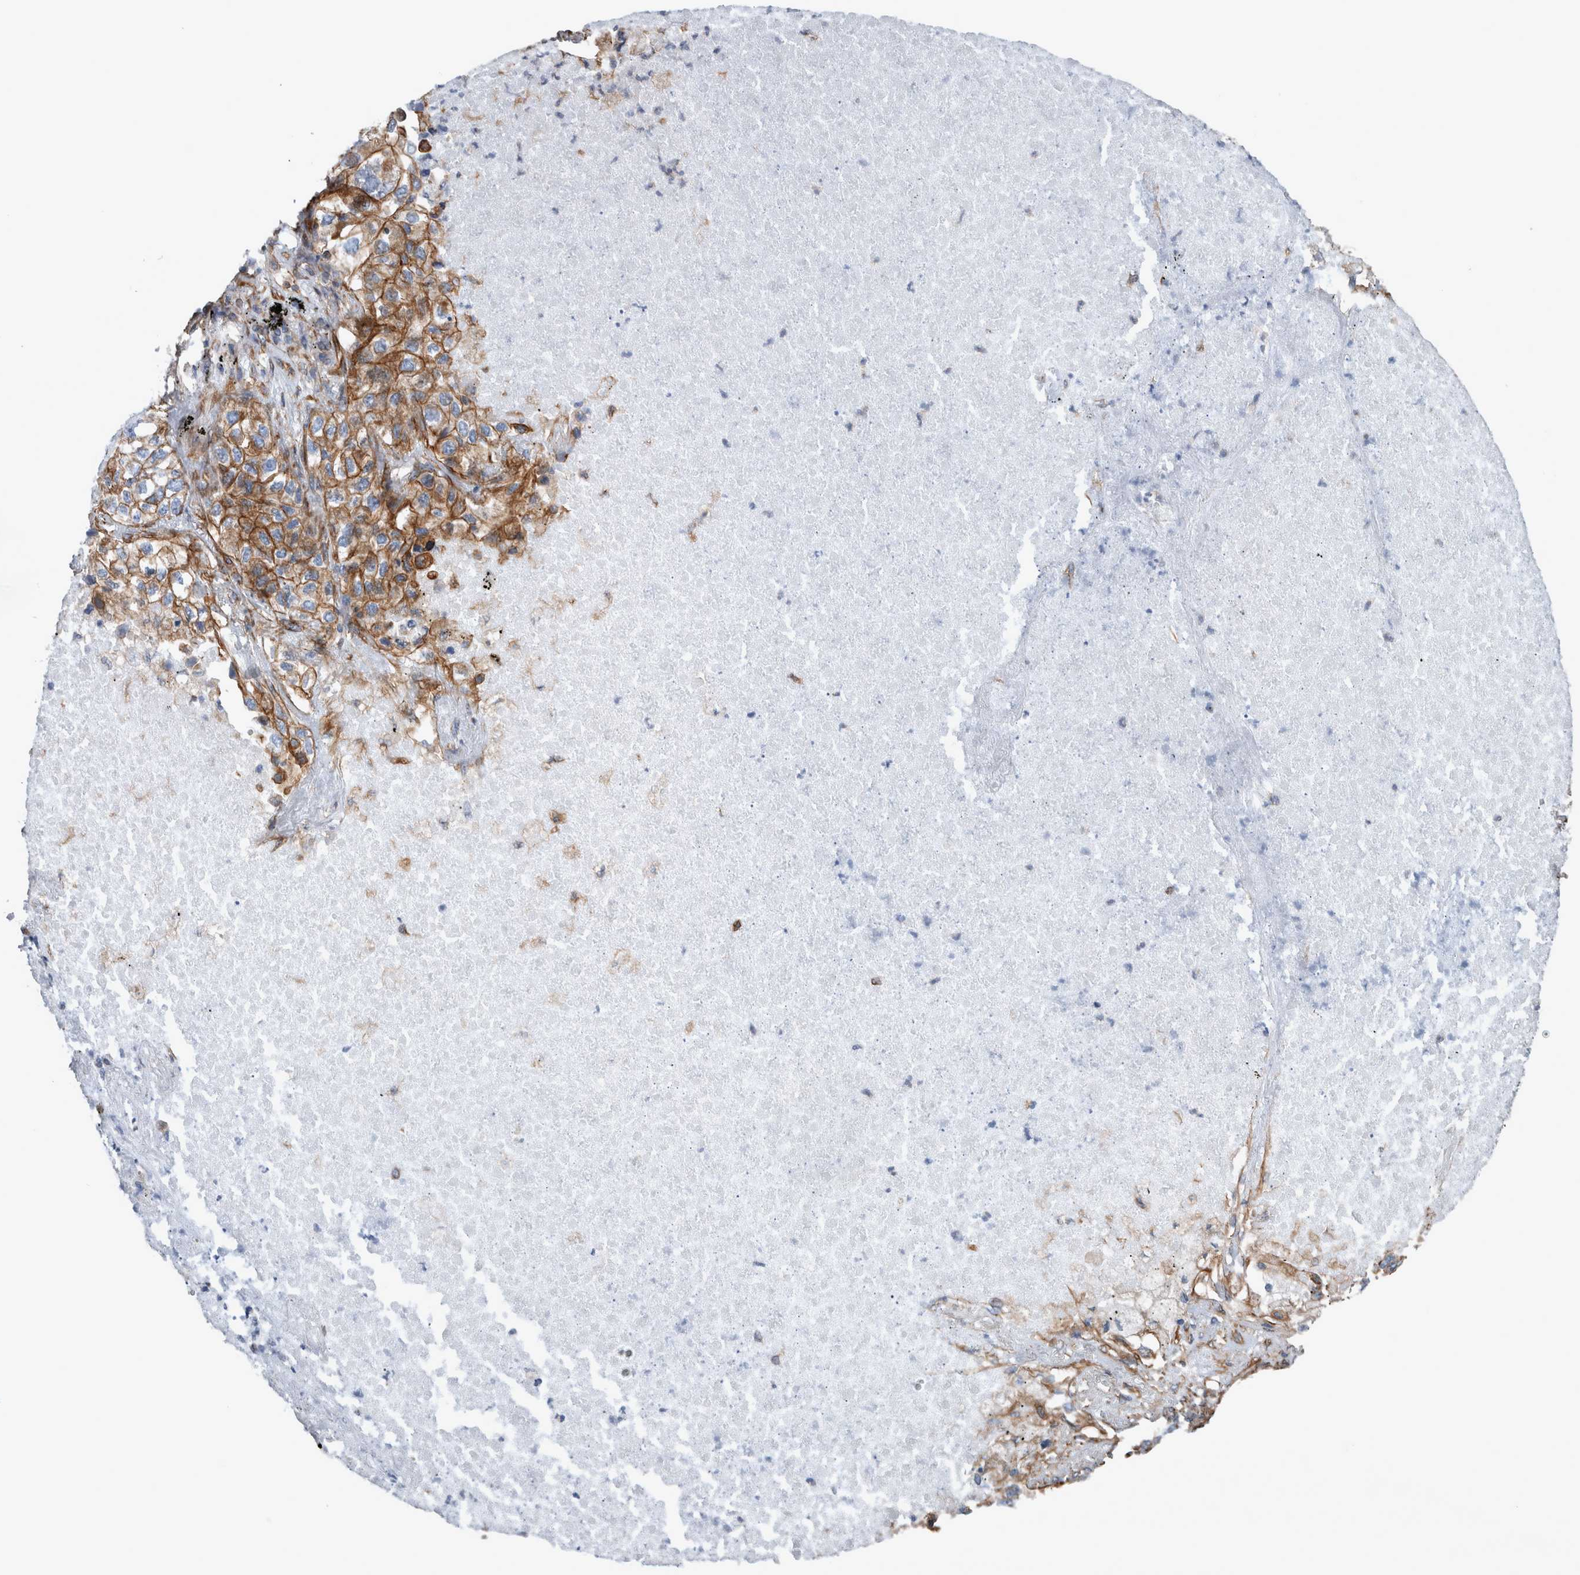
{"staining": {"intensity": "moderate", "quantity": ">75%", "location": "cytoplasmic/membranous"}, "tissue": "lung cancer", "cell_type": "Tumor cells", "image_type": "cancer", "snomed": [{"axis": "morphology", "description": "Adenocarcinoma, NOS"}, {"axis": "topography", "description": "Lung"}], "caption": "Moderate cytoplasmic/membranous staining for a protein is identified in approximately >75% of tumor cells of lung cancer (adenocarcinoma) using IHC.", "gene": "PLEC", "patient": {"sex": "male", "age": 63}}